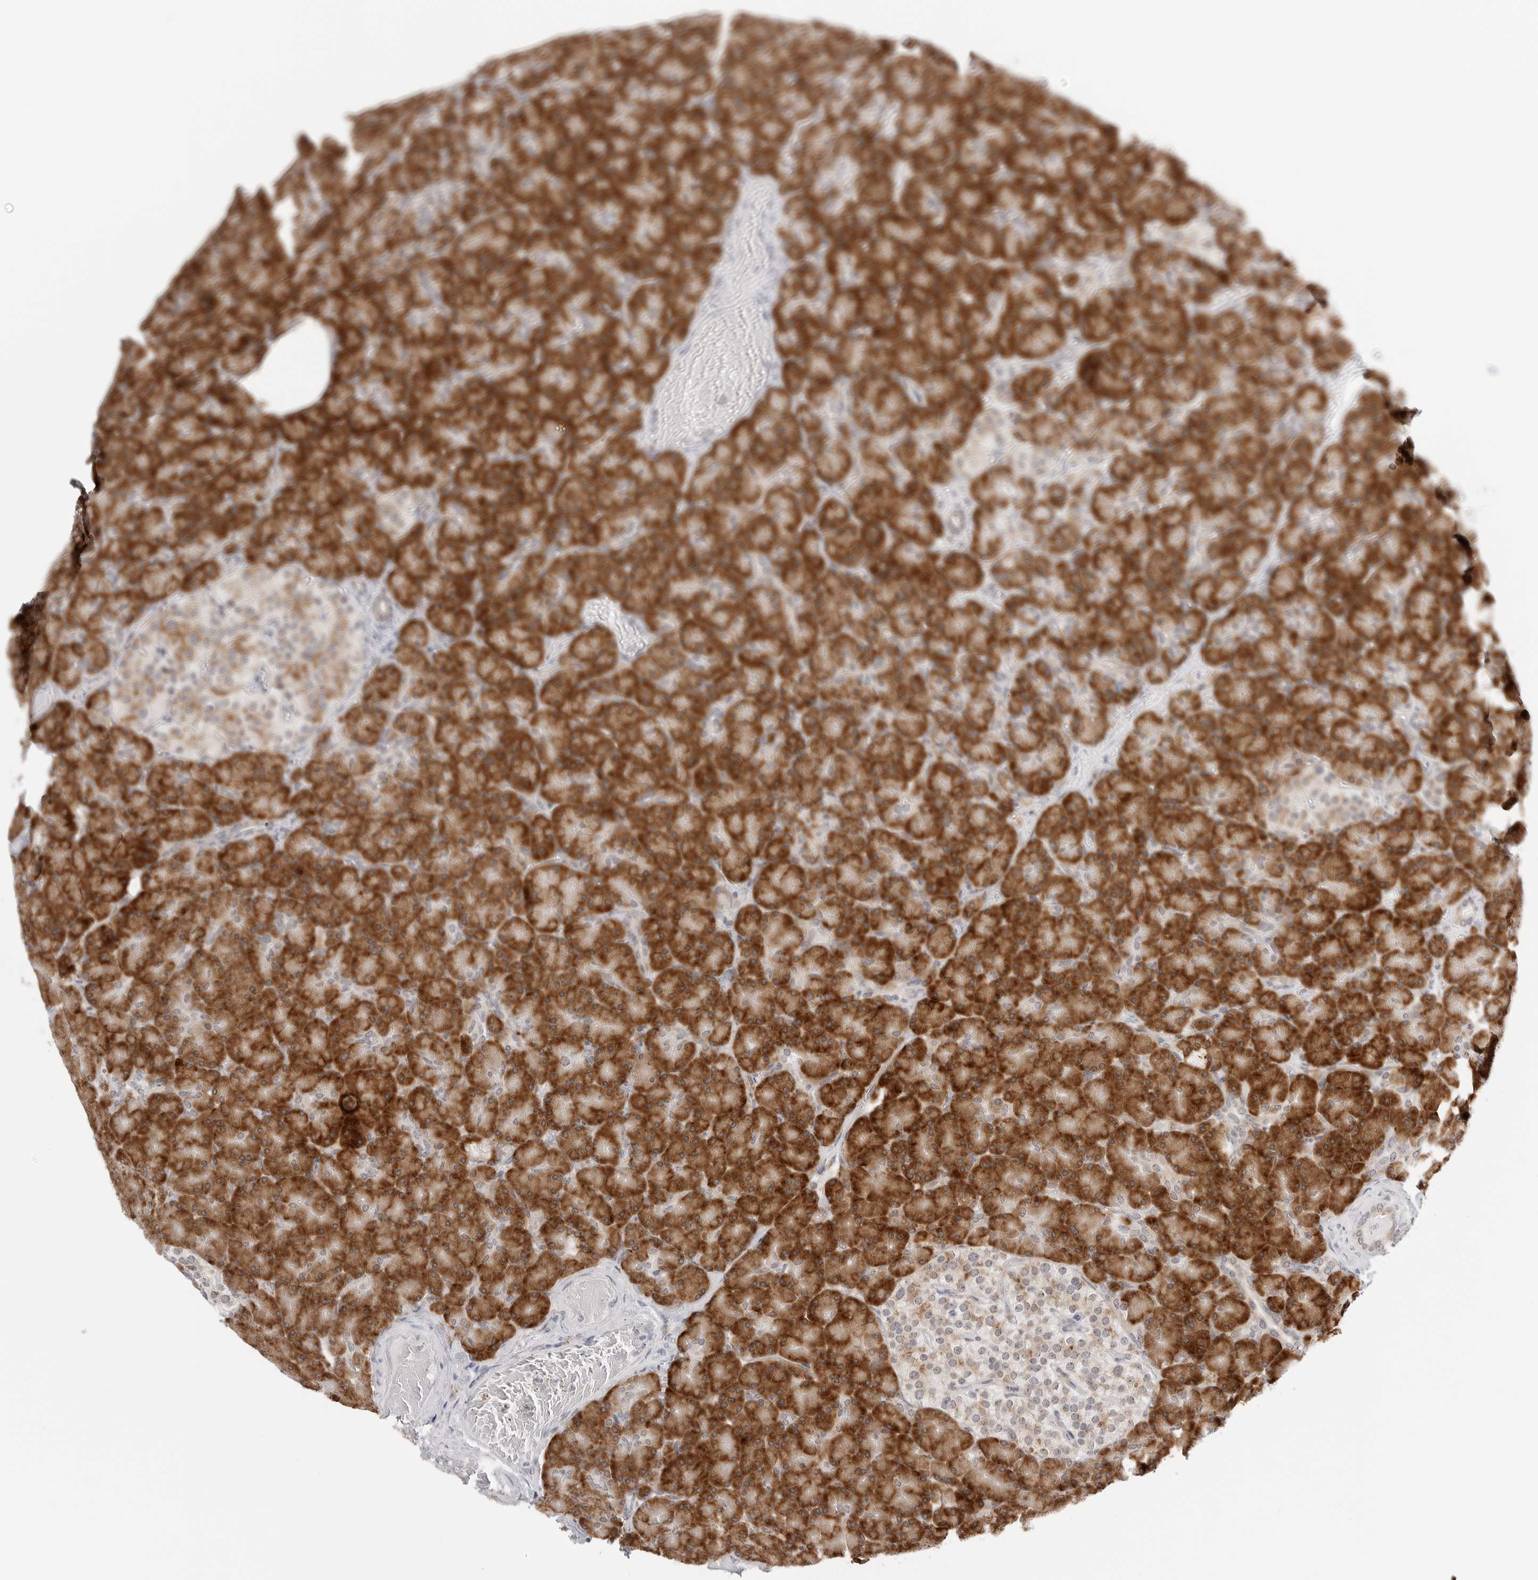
{"staining": {"intensity": "strong", "quantity": ">75%", "location": "cytoplasmic/membranous"}, "tissue": "pancreas", "cell_type": "Exocrine glandular cells", "image_type": "normal", "snomed": [{"axis": "morphology", "description": "Normal tissue, NOS"}, {"axis": "topography", "description": "Pancreas"}], "caption": "The micrograph displays immunohistochemical staining of benign pancreas. There is strong cytoplasmic/membranous staining is appreciated in approximately >75% of exocrine glandular cells. The staining is performed using DAB (3,3'-diaminobenzidine) brown chromogen to label protein expression. The nuclei are counter-stained blue using hematoxylin.", "gene": "RPN1", "patient": {"sex": "female", "age": 43}}